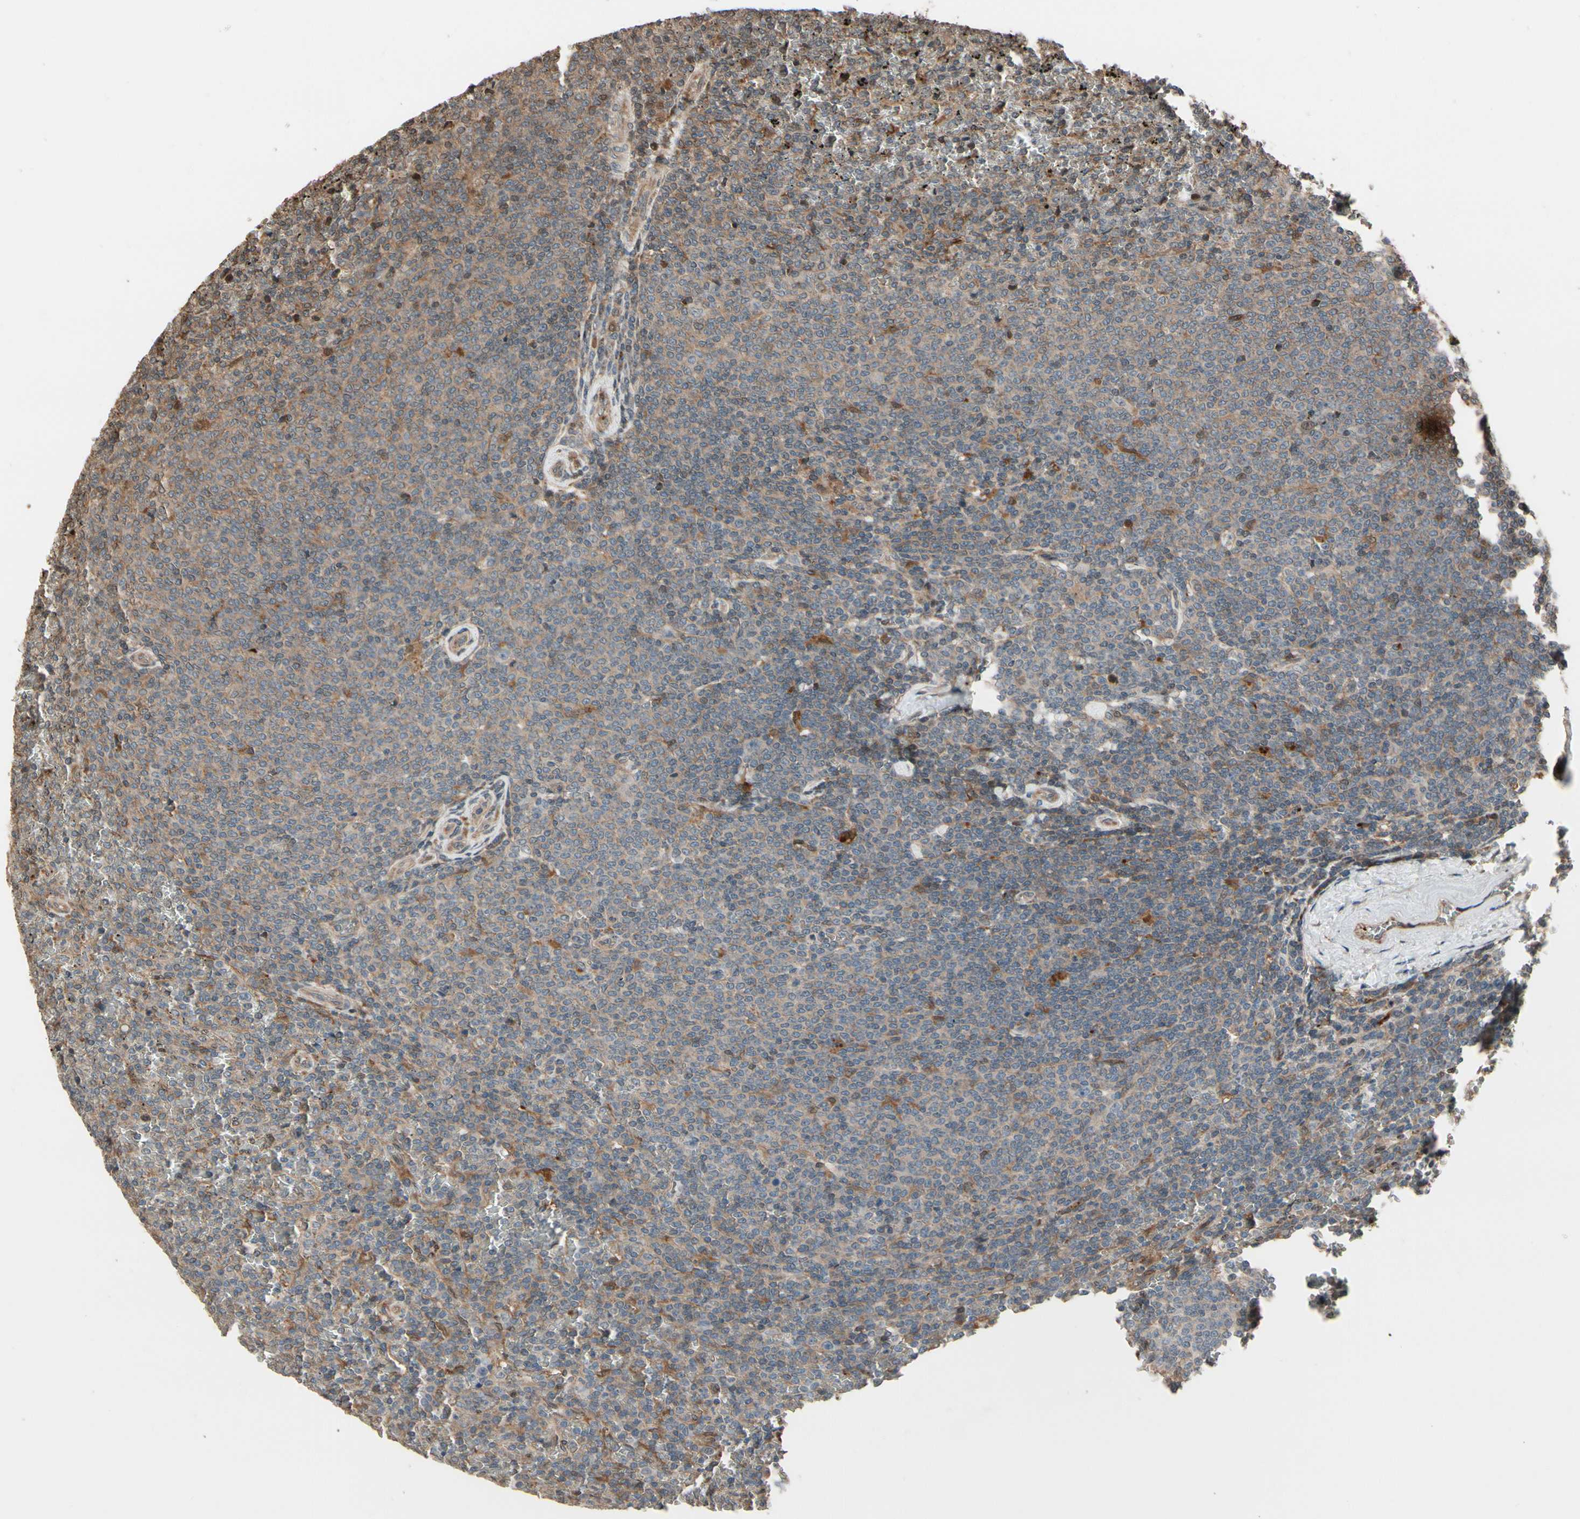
{"staining": {"intensity": "weak", "quantity": "25%-75%", "location": "cytoplasmic/membranous"}, "tissue": "lymphoma", "cell_type": "Tumor cells", "image_type": "cancer", "snomed": [{"axis": "morphology", "description": "Malignant lymphoma, non-Hodgkin's type, Low grade"}, {"axis": "topography", "description": "Spleen"}], "caption": "The micrograph displays immunohistochemical staining of lymphoma. There is weak cytoplasmic/membranous staining is present in about 25%-75% of tumor cells.", "gene": "CSF1R", "patient": {"sex": "female", "age": 77}}